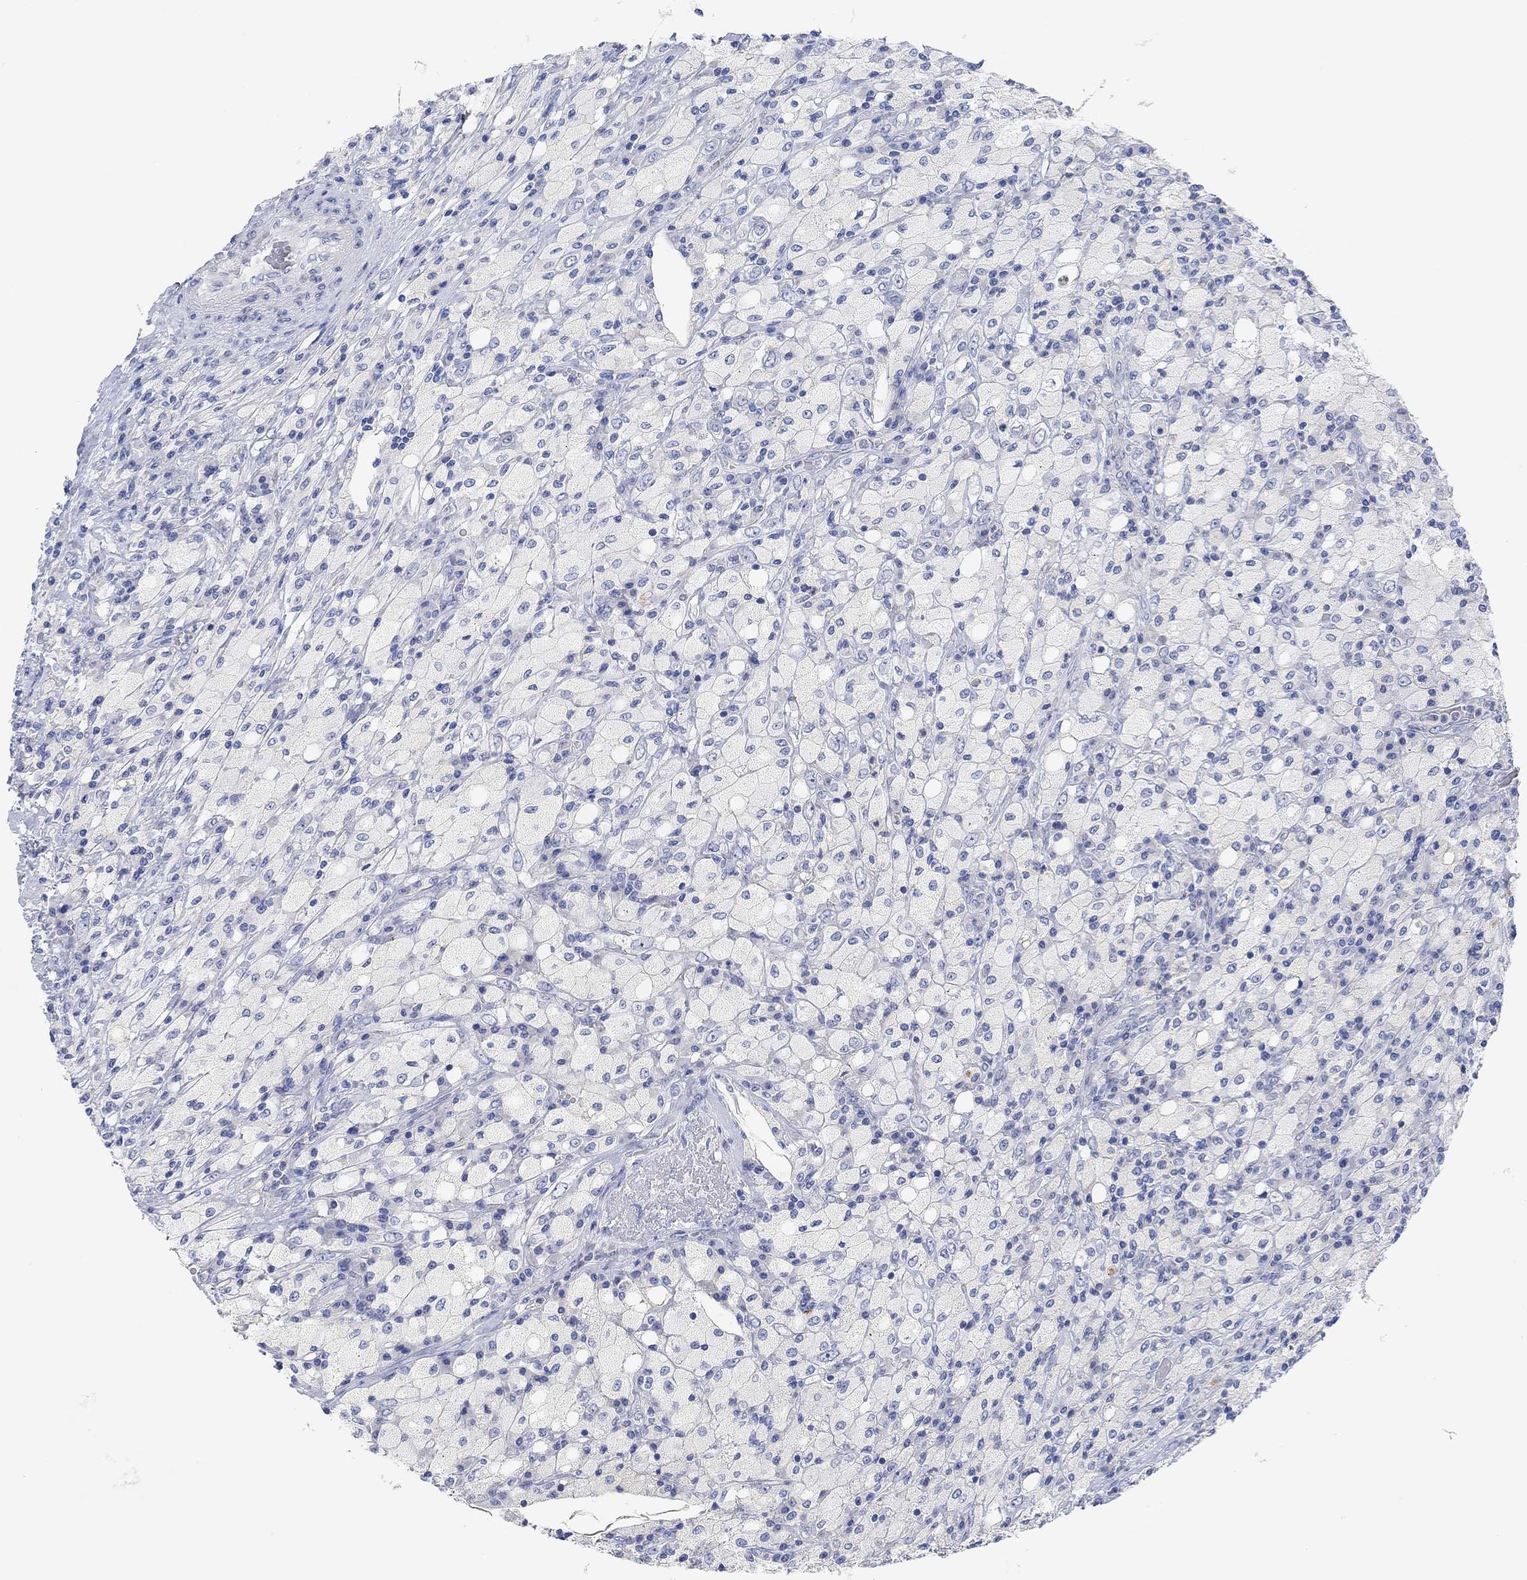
{"staining": {"intensity": "negative", "quantity": "none", "location": "none"}, "tissue": "testis cancer", "cell_type": "Tumor cells", "image_type": "cancer", "snomed": [{"axis": "morphology", "description": "Necrosis, NOS"}, {"axis": "morphology", "description": "Carcinoma, Embryonal, NOS"}, {"axis": "topography", "description": "Testis"}], "caption": "Immunohistochemical staining of human testis cancer (embryonal carcinoma) reveals no significant staining in tumor cells.", "gene": "VAT1L", "patient": {"sex": "male", "age": 19}}